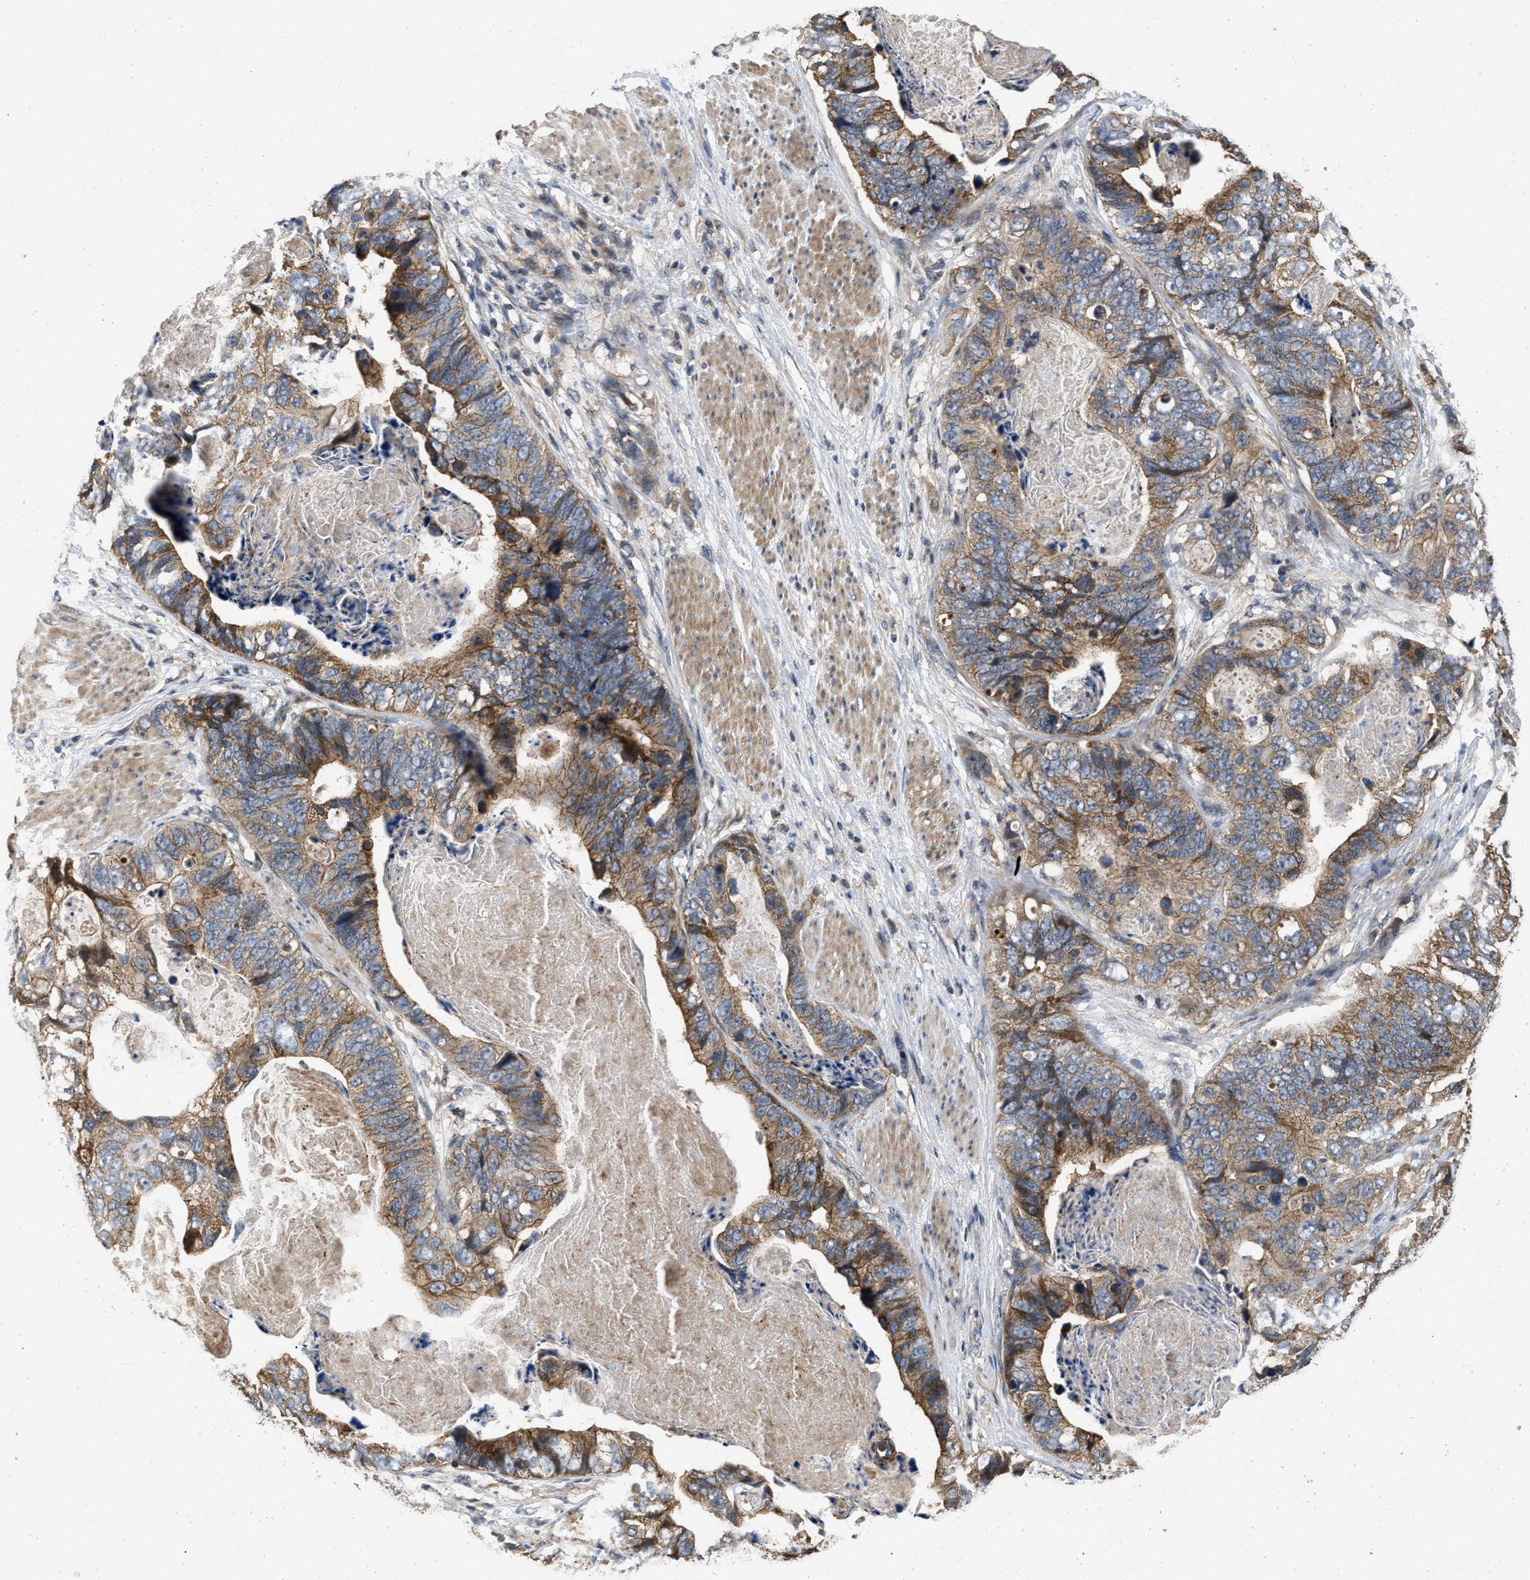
{"staining": {"intensity": "moderate", "quantity": ">75%", "location": "cytoplasmic/membranous"}, "tissue": "stomach cancer", "cell_type": "Tumor cells", "image_type": "cancer", "snomed": [{"axis": "morphology", "description": "Adenocarcinoma, NOS"}, {"axis": "topography", "description": "Stomach"}], "caption": "This is a micrograph of immunohistochemistry staining of stomach adenocarcinoma, which shows moderate expression in the cytoplasmic/membranous of tumor cells.", "gene": "PRDM14", "patient": {"sex": "female", "age": 89}}